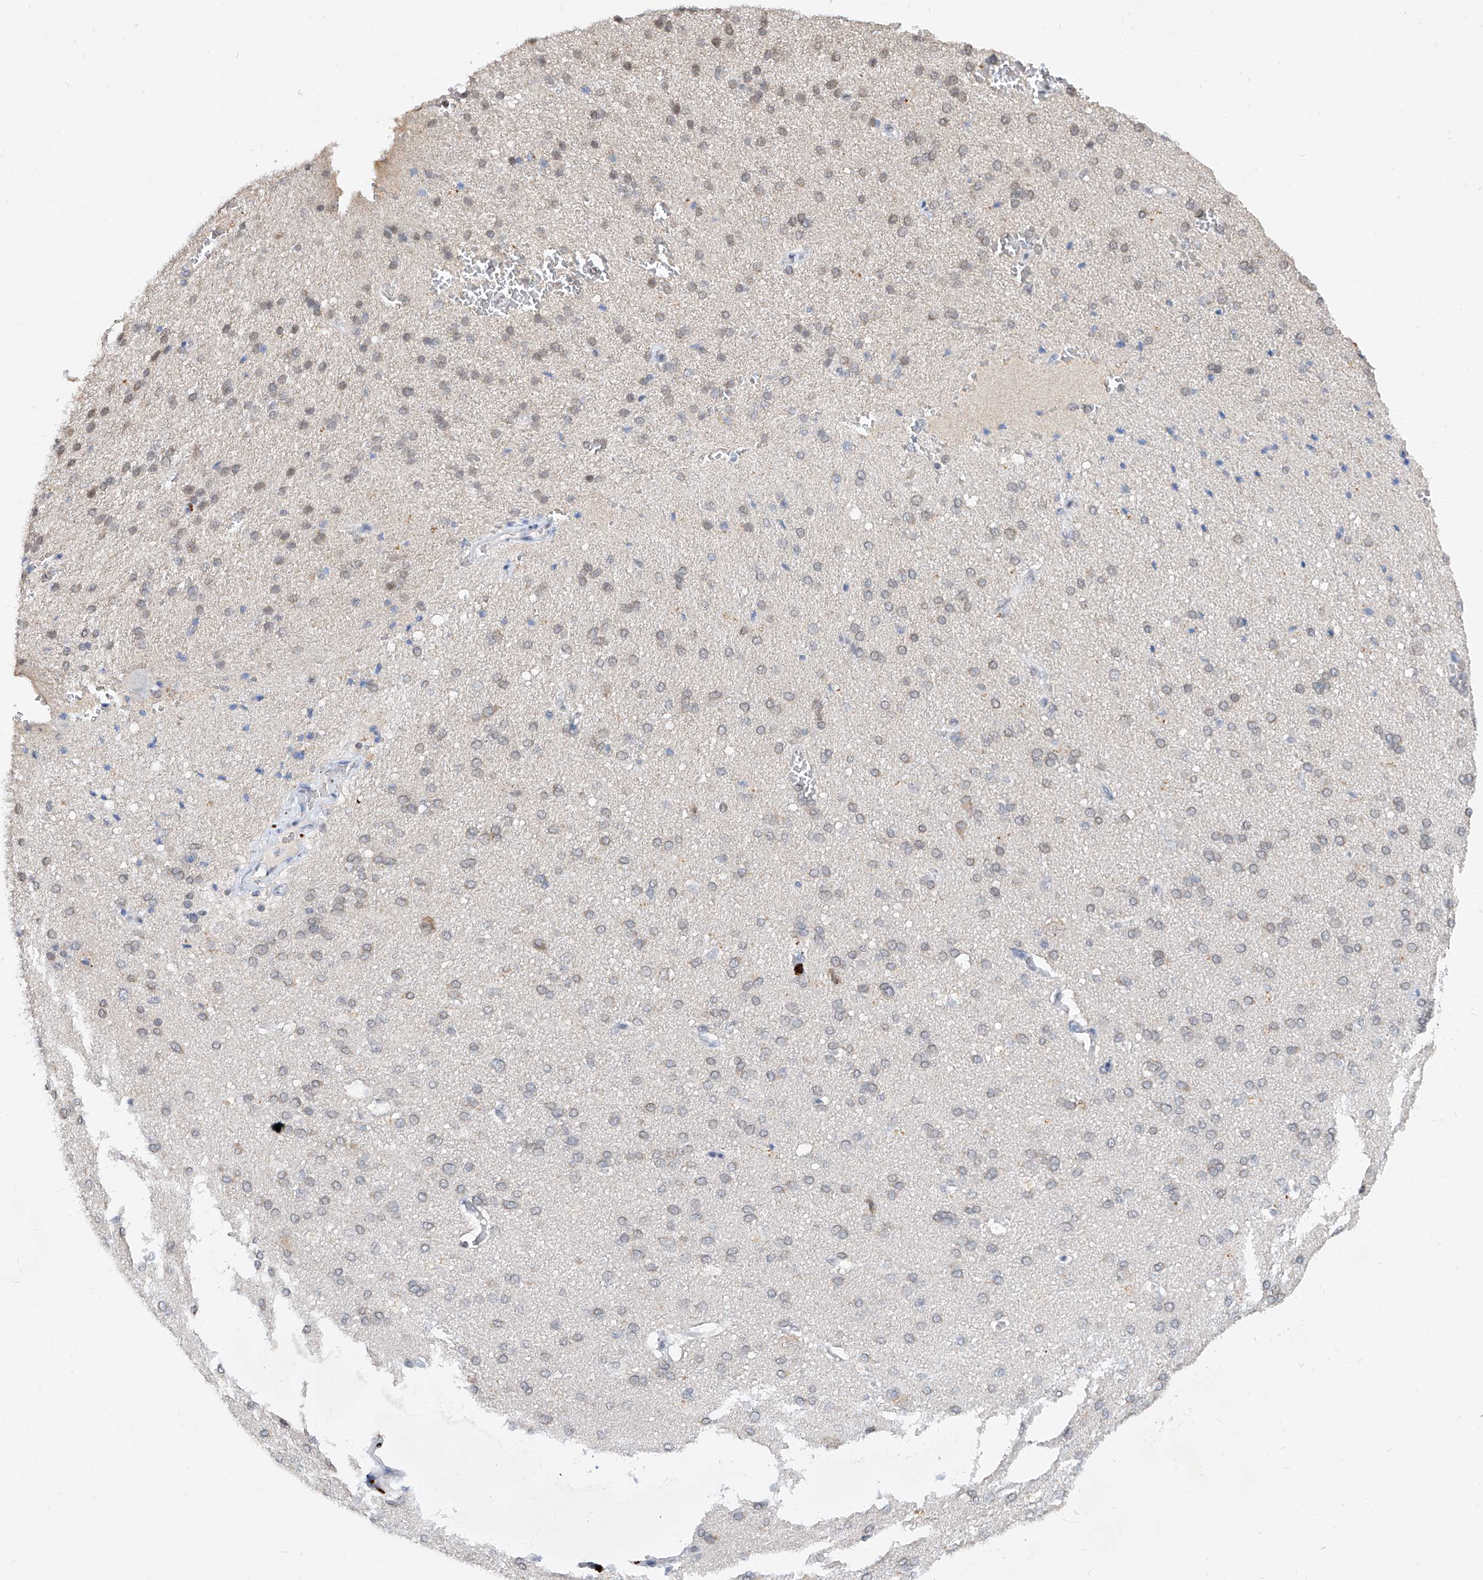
{"staining": {"intensity": "negative", "quantity": "none", "location": "none"}, "tissue": "cerebral cortex", "cell_type": "Endothelial cells", "image_type": "normal", "snomed": [{"axis": "morphology", "description": "Normal tissue, NOS"}, {"axis": "topography", "description": "Cerebral cortex"}], "caption": "Protein analysis of benign cerebral cortex displays no significant staining in endothelial cells.", "gene": "CARMIL3", "patient": {"sex": "male", "age": 62}}